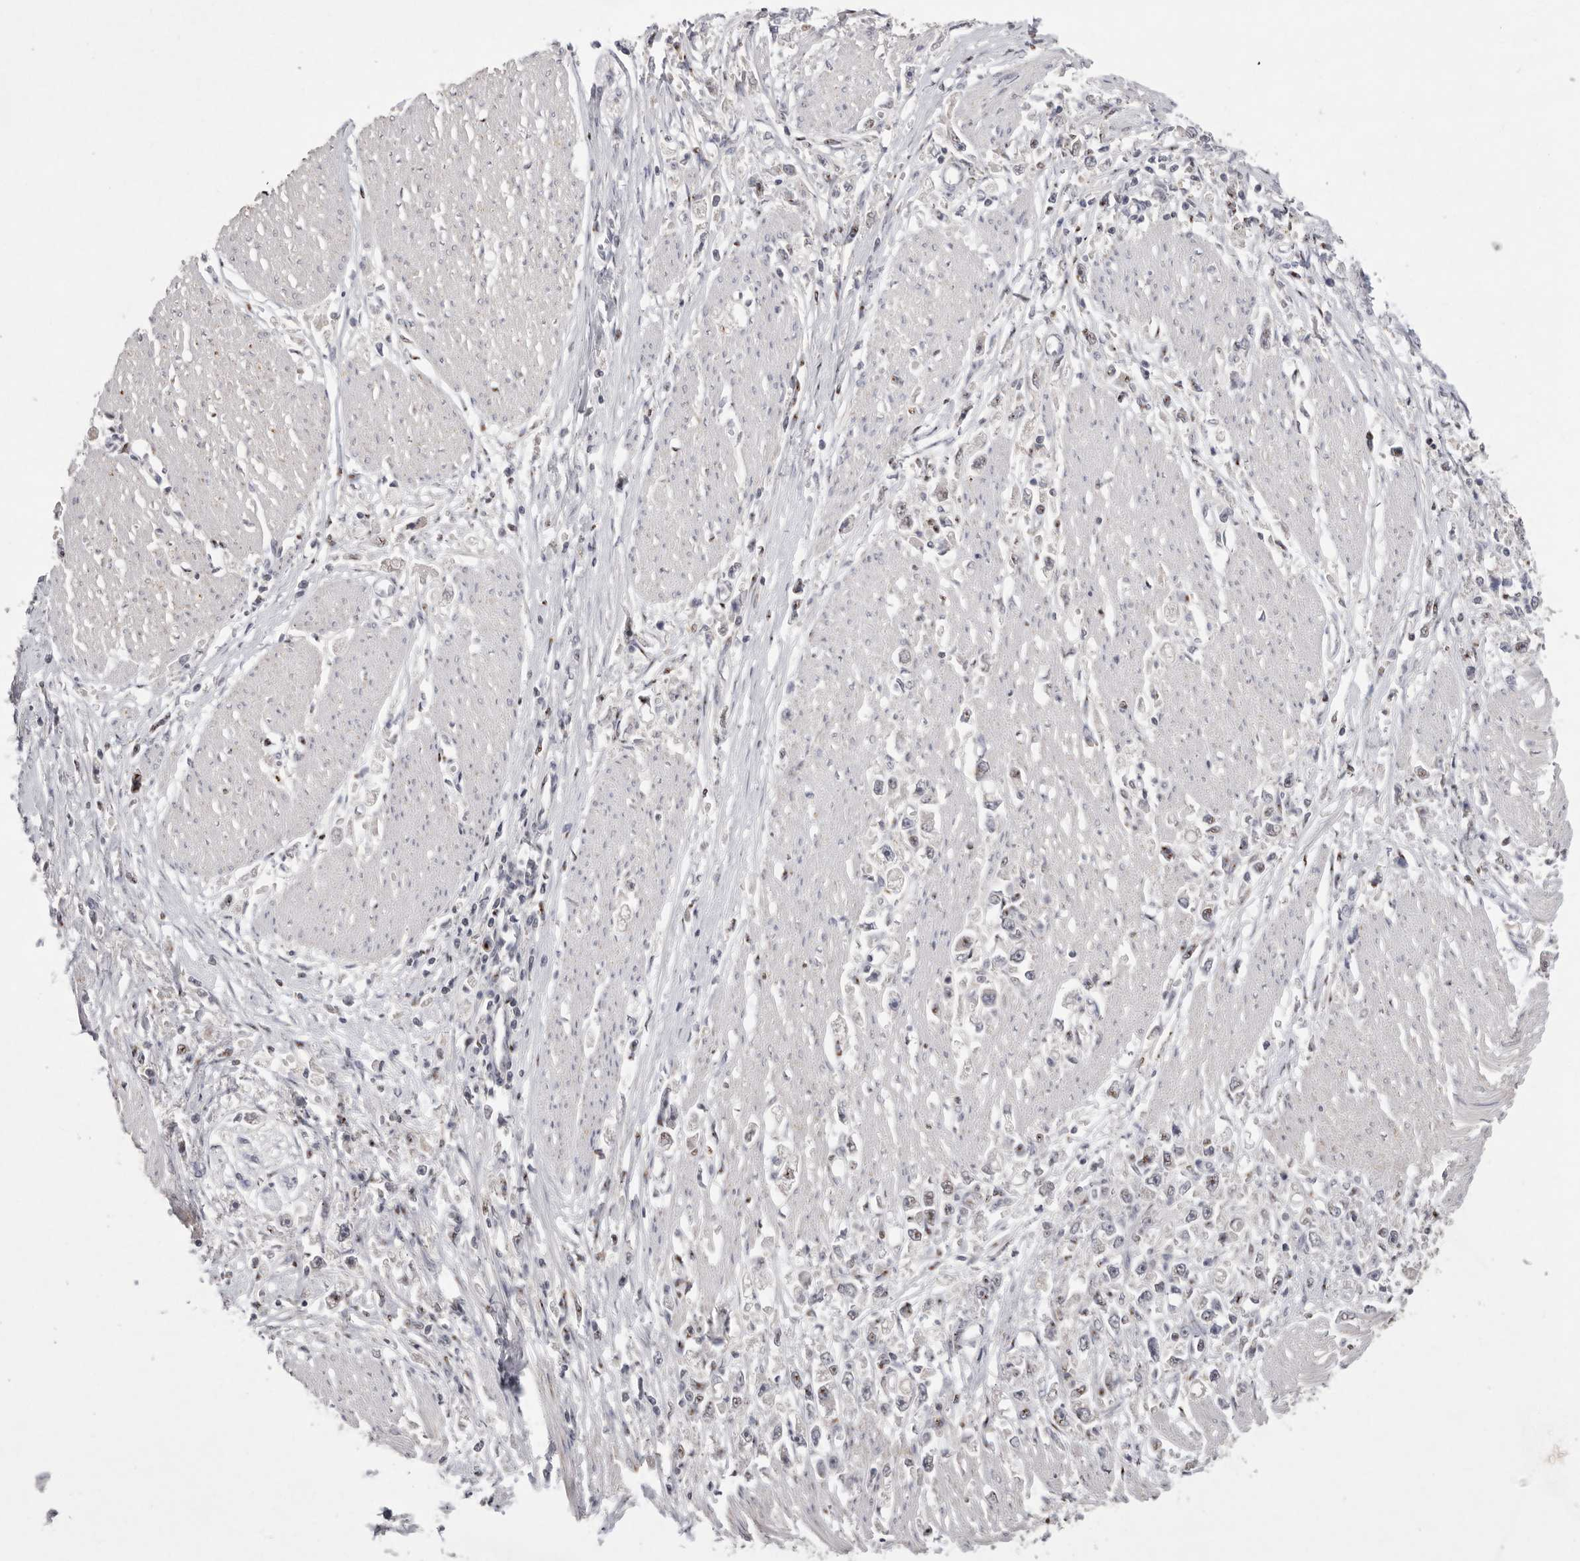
{"staining": {"intensity": "weak", "quantity": "<25%", "location": "nuclear"}, "tissue": "stomach cancer", "cell_type": "Tumor cells", "image_type": "cancer", "snomed": [{"axis": "morphology", "description": "Adenocarcinoma, NOS"}, {"axis": "topography", "description": "Stomach"}], "caption": "Stomach cancer was stained to show a protein in brown. There is no significant staining in tumor cells.", "gene": "HUS1", "patient": {"sex": "female", "age": 59}}